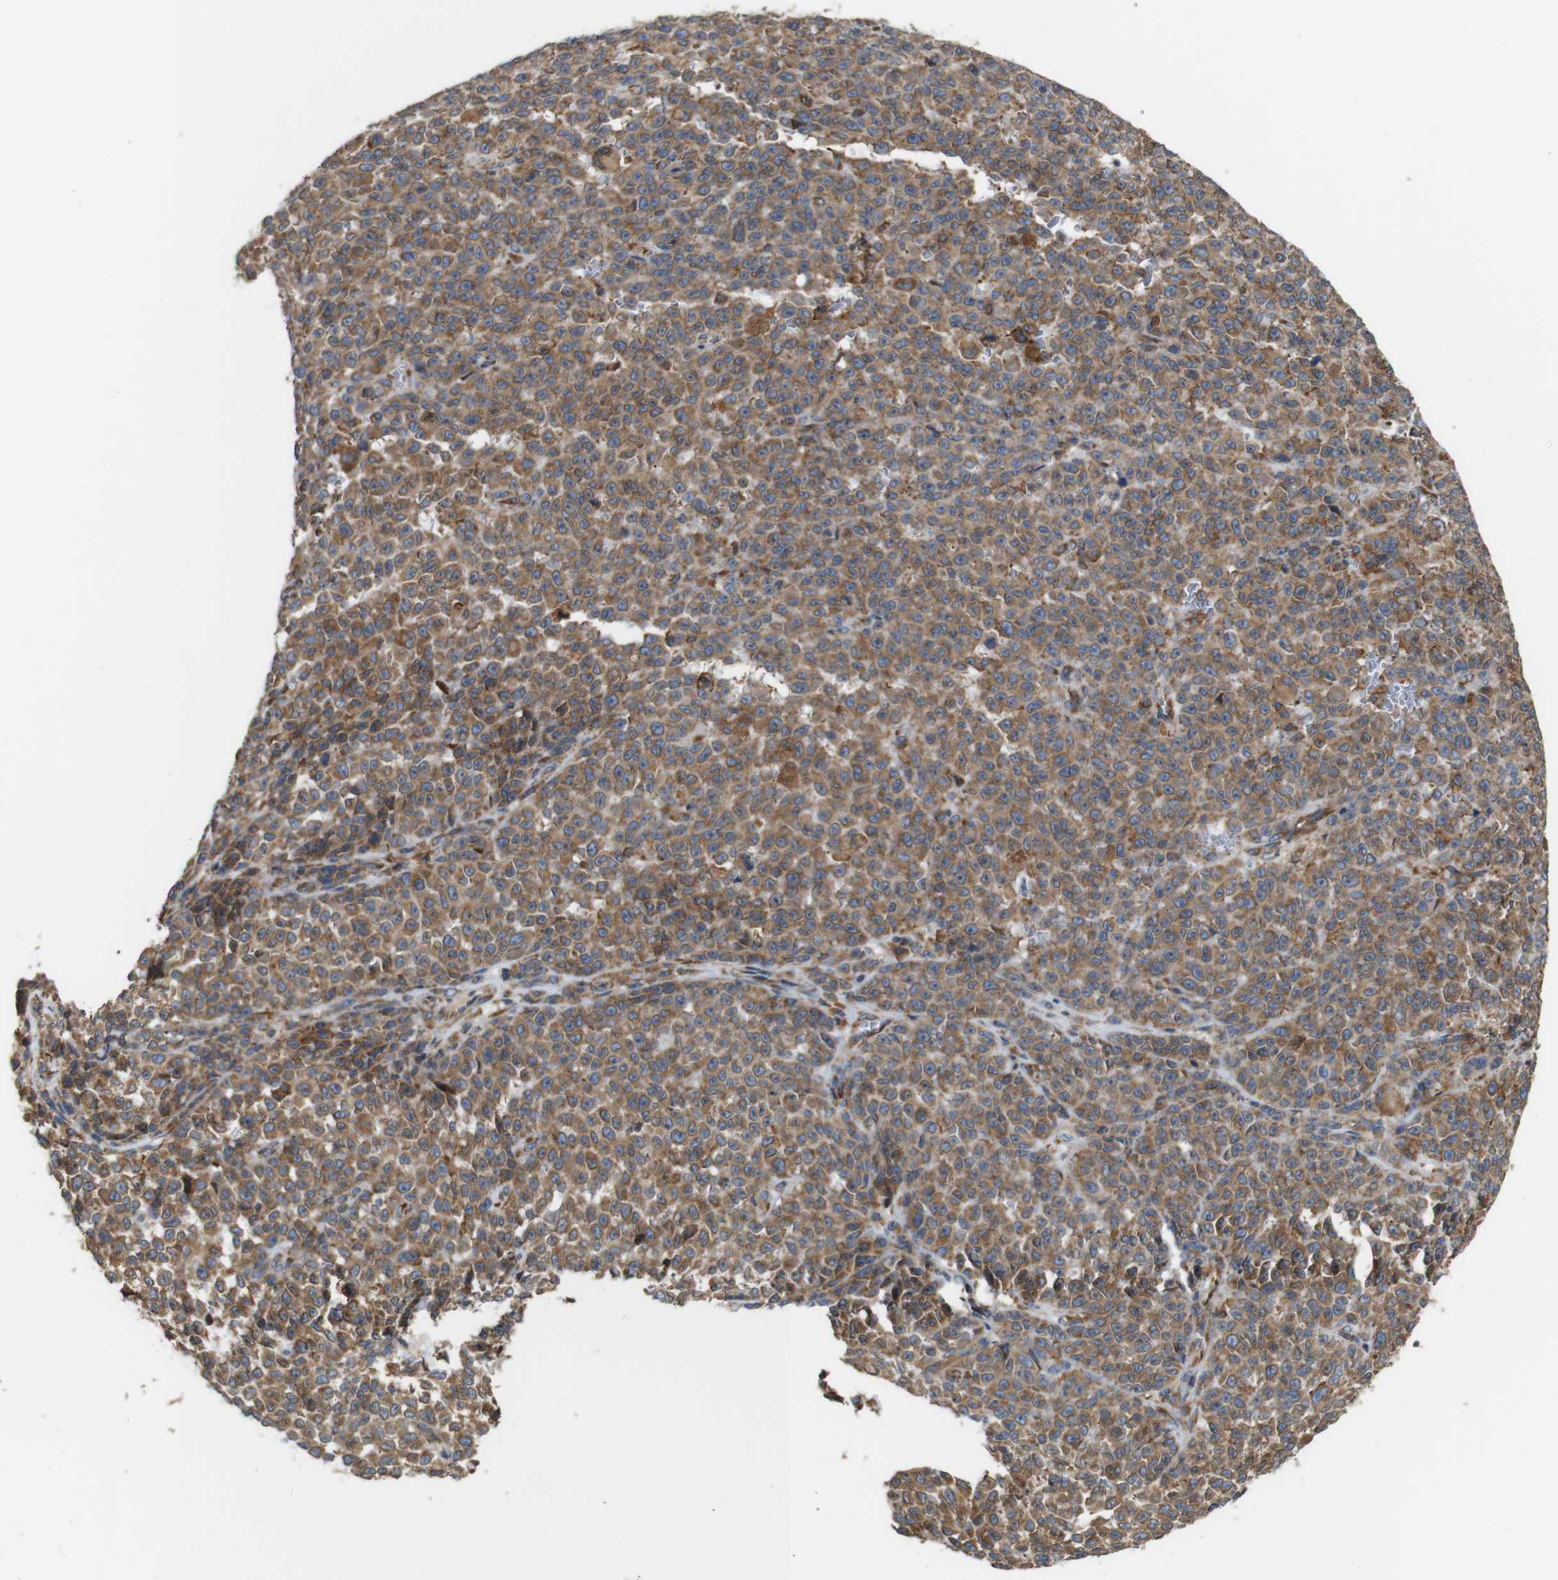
{"staining": {"intensity": "moderate", "quantity": ">75%", "location": "cytoplasmic/membranous"}, "tissue": "melanoma", "cell_type": "Tumor cells", "image_type": "cancer", "snomed": [{"axis": "morphology", "description": "Malignant melanoma, NOS"}, {"axis": "topography", "description": "Skin"}], "caption": "This is an image of immunohistochemistry (IHC) staining of melanoma, which shows moderate expression in the cytoplasmic/membranous of tumor cells.", "gene": "UGGT1", "patient": {"sex": "female", "age": 82}}